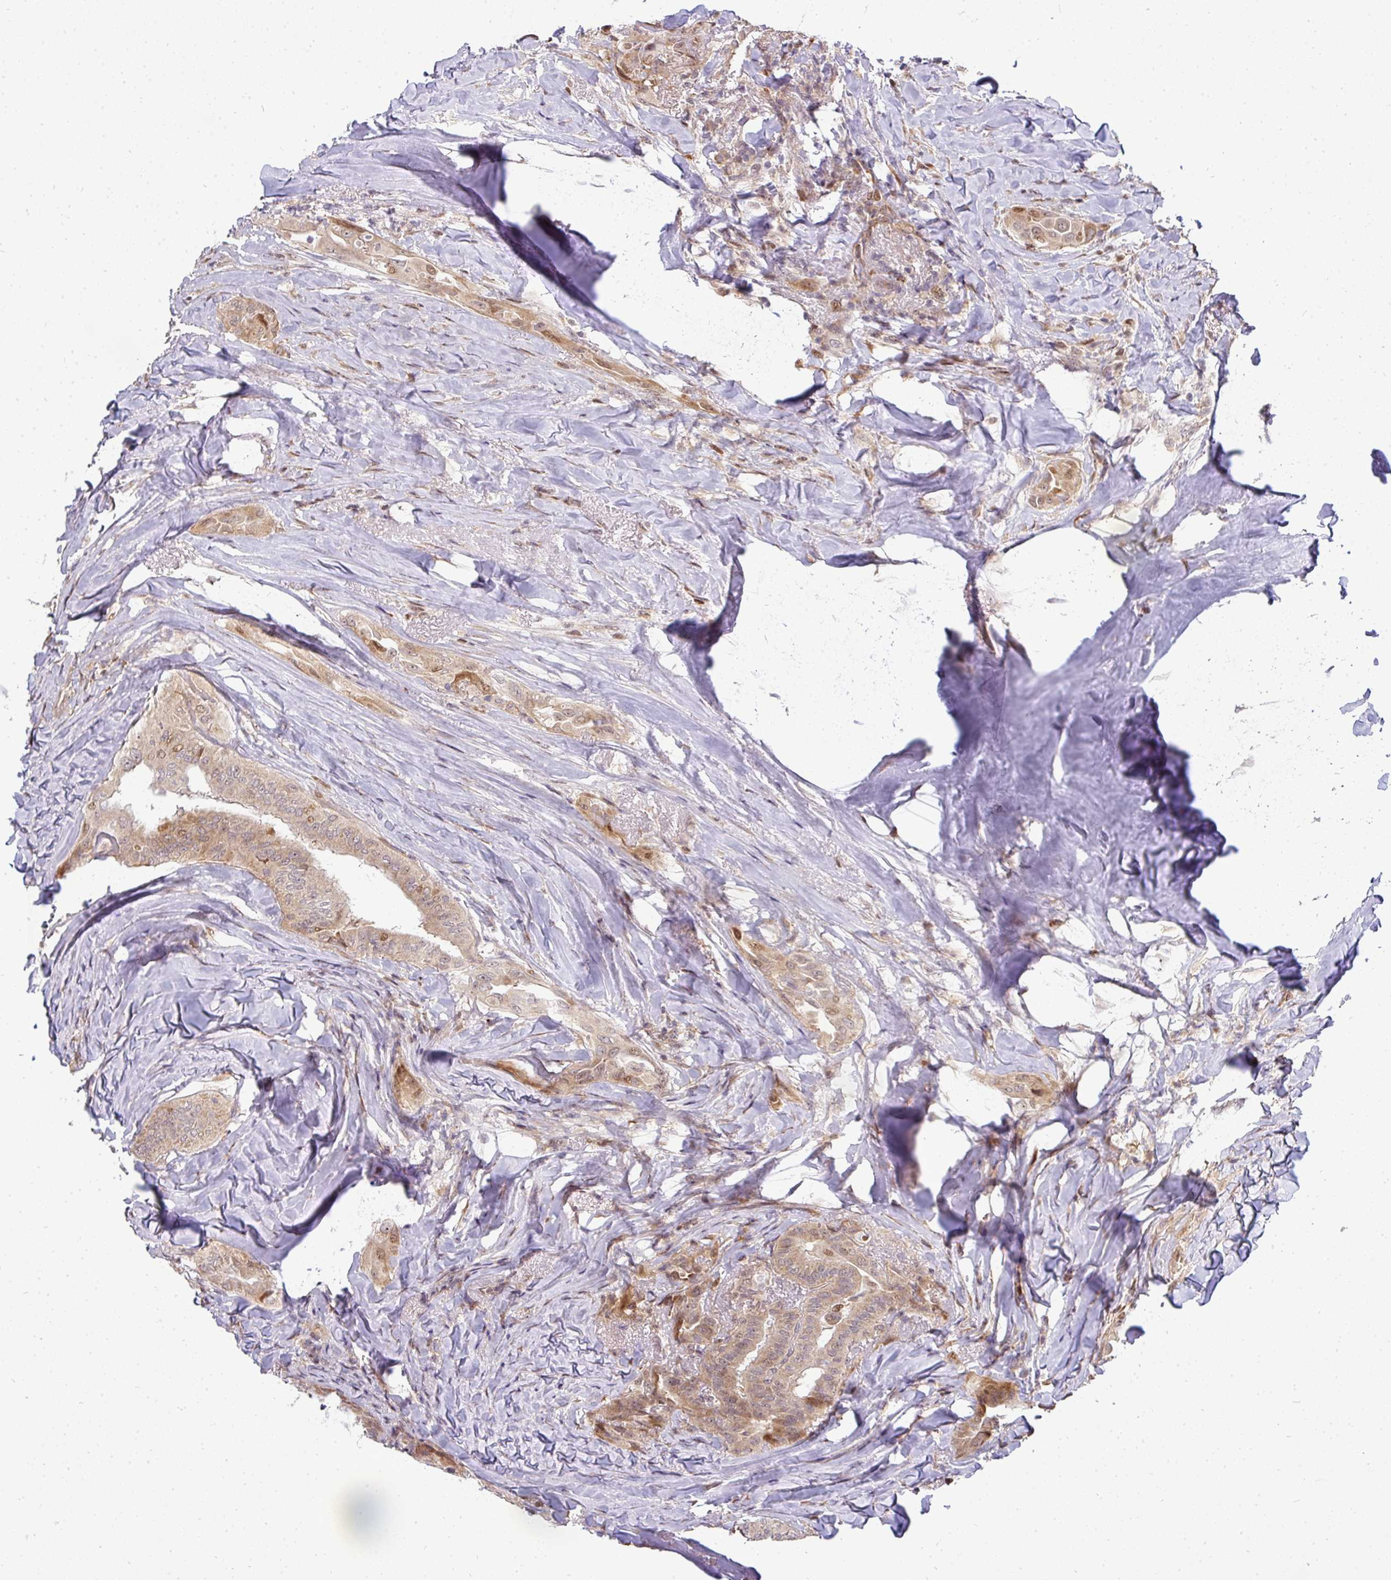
{"staining": {"intensity": "moderate", "quantity": "25%-75%", "location": "cytoplasmic/membranous,nuclear"}, "tissue": "thyroid cancer", "cell_type": "Tumor cells", "image_type": "cancer", "snomed": [{"axis": "morphology", "description": "Papillary adenocarcinoma, NOS"}, {"axis": "topography", "description": "Thyroid gland"}], "caption": "A brown stain shows moderate cytoplasmic/membranous and nuclear staining of a protein in papillary adenocarcinoma (thyroid) tumor cells. Using DAB (brown) and hematoxylin (blue) stains, captured at high magnification using brightfield microscopy.", "gene": "PATZ1", "patient": {"sex": "female", "age": 68}}